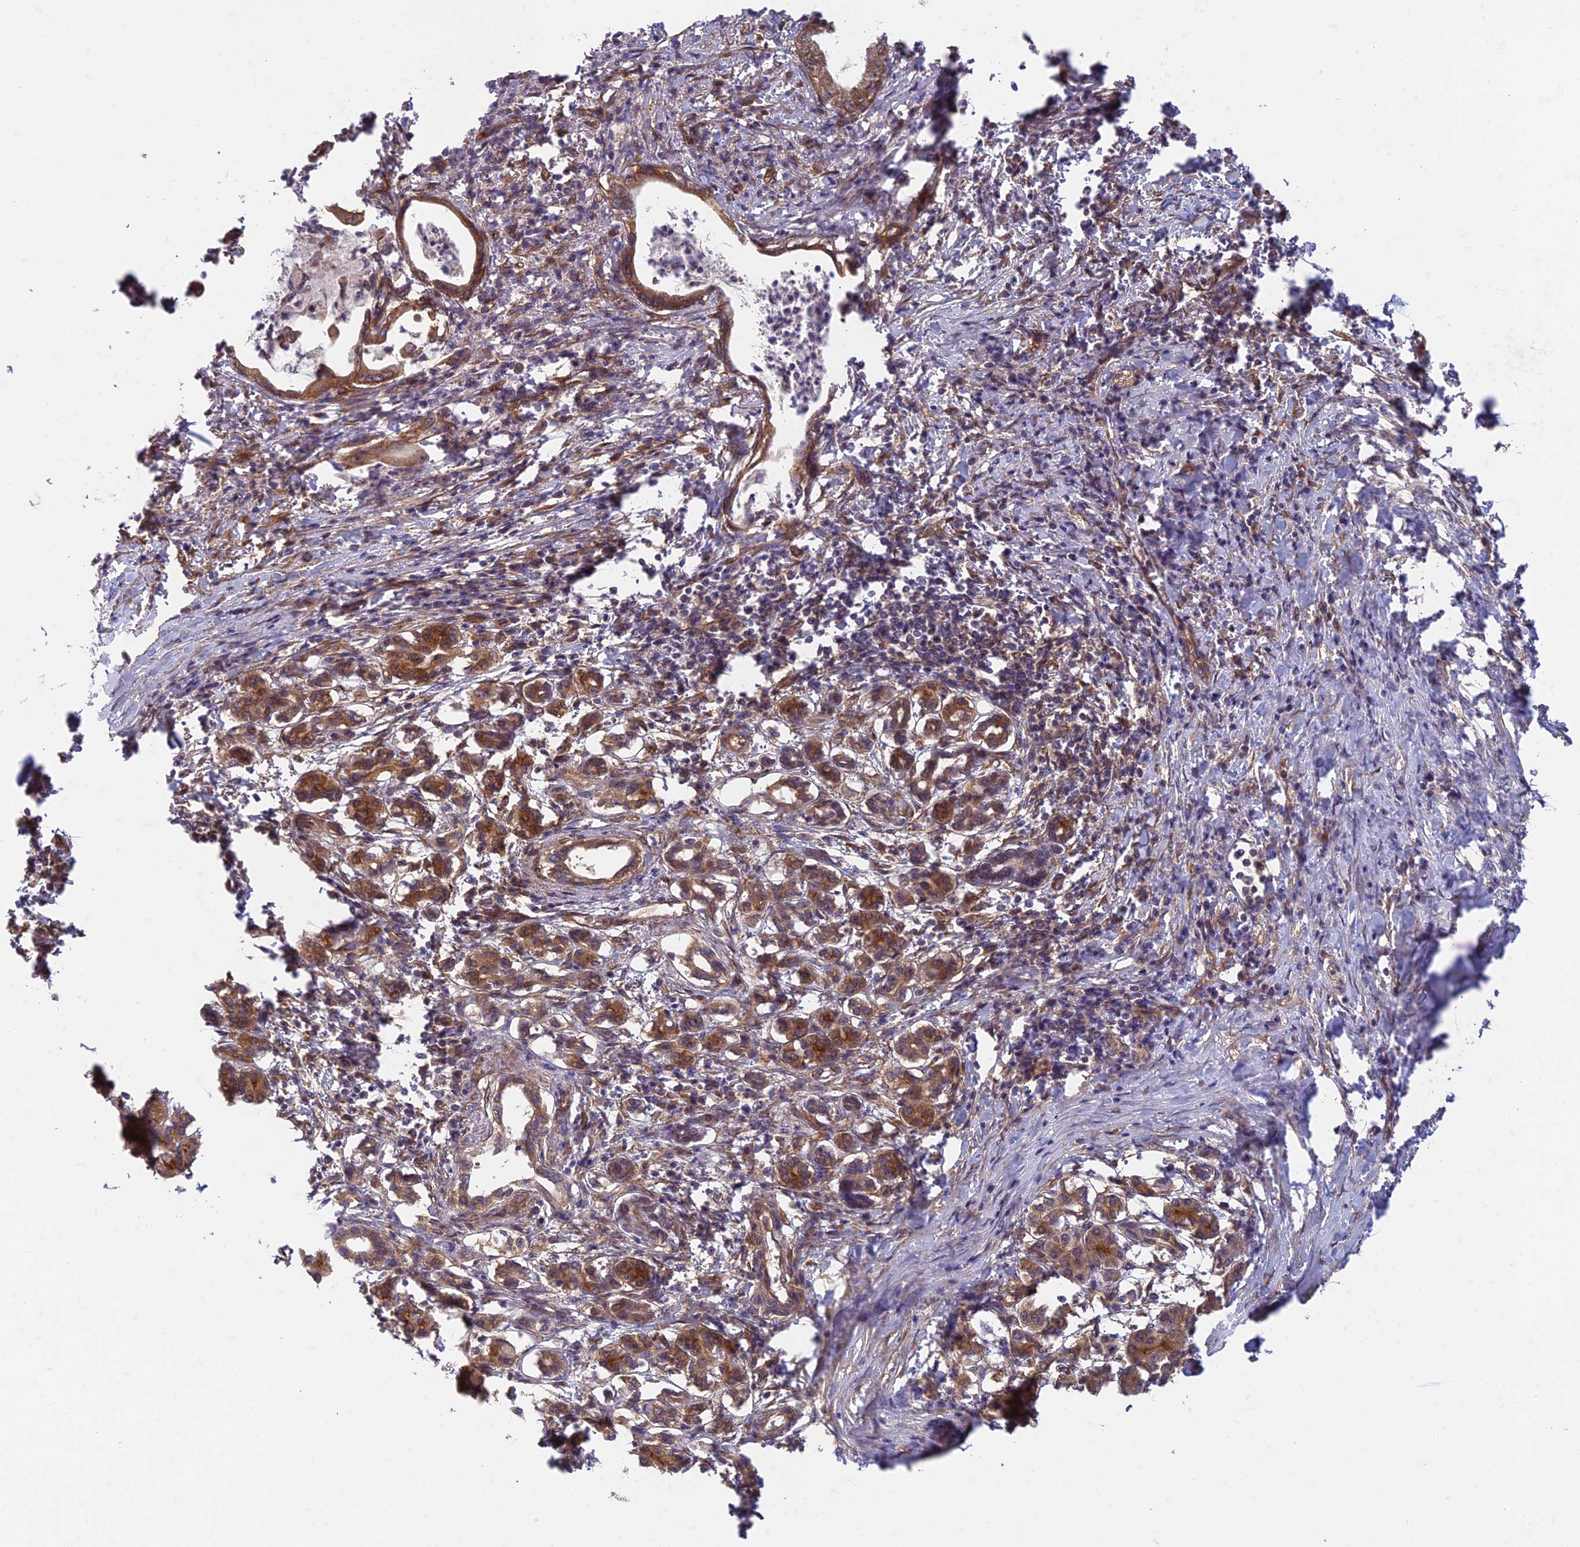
{"staining": {"intensity": "moderate", "quantity": ">75%", "location": "cytoplasmic/membranous"}, "tissue": "pancreatic cancer", "cell_type": "Tumor cells", "image_type": "cancer", "snomed": [{"axis": "morphology", "description": "Adenocarcinoma, NOS"}, {"axis": "topography", "description": "Pancreas"}], "caption": "A photomicrograph of human pancreatic adenocarcinoma stained for a protein displays moderate cytoplasmic/membranous brown staining in tumor cells.", "gene": "TCF25", "patient": {"sex": "female", "age": 55}}